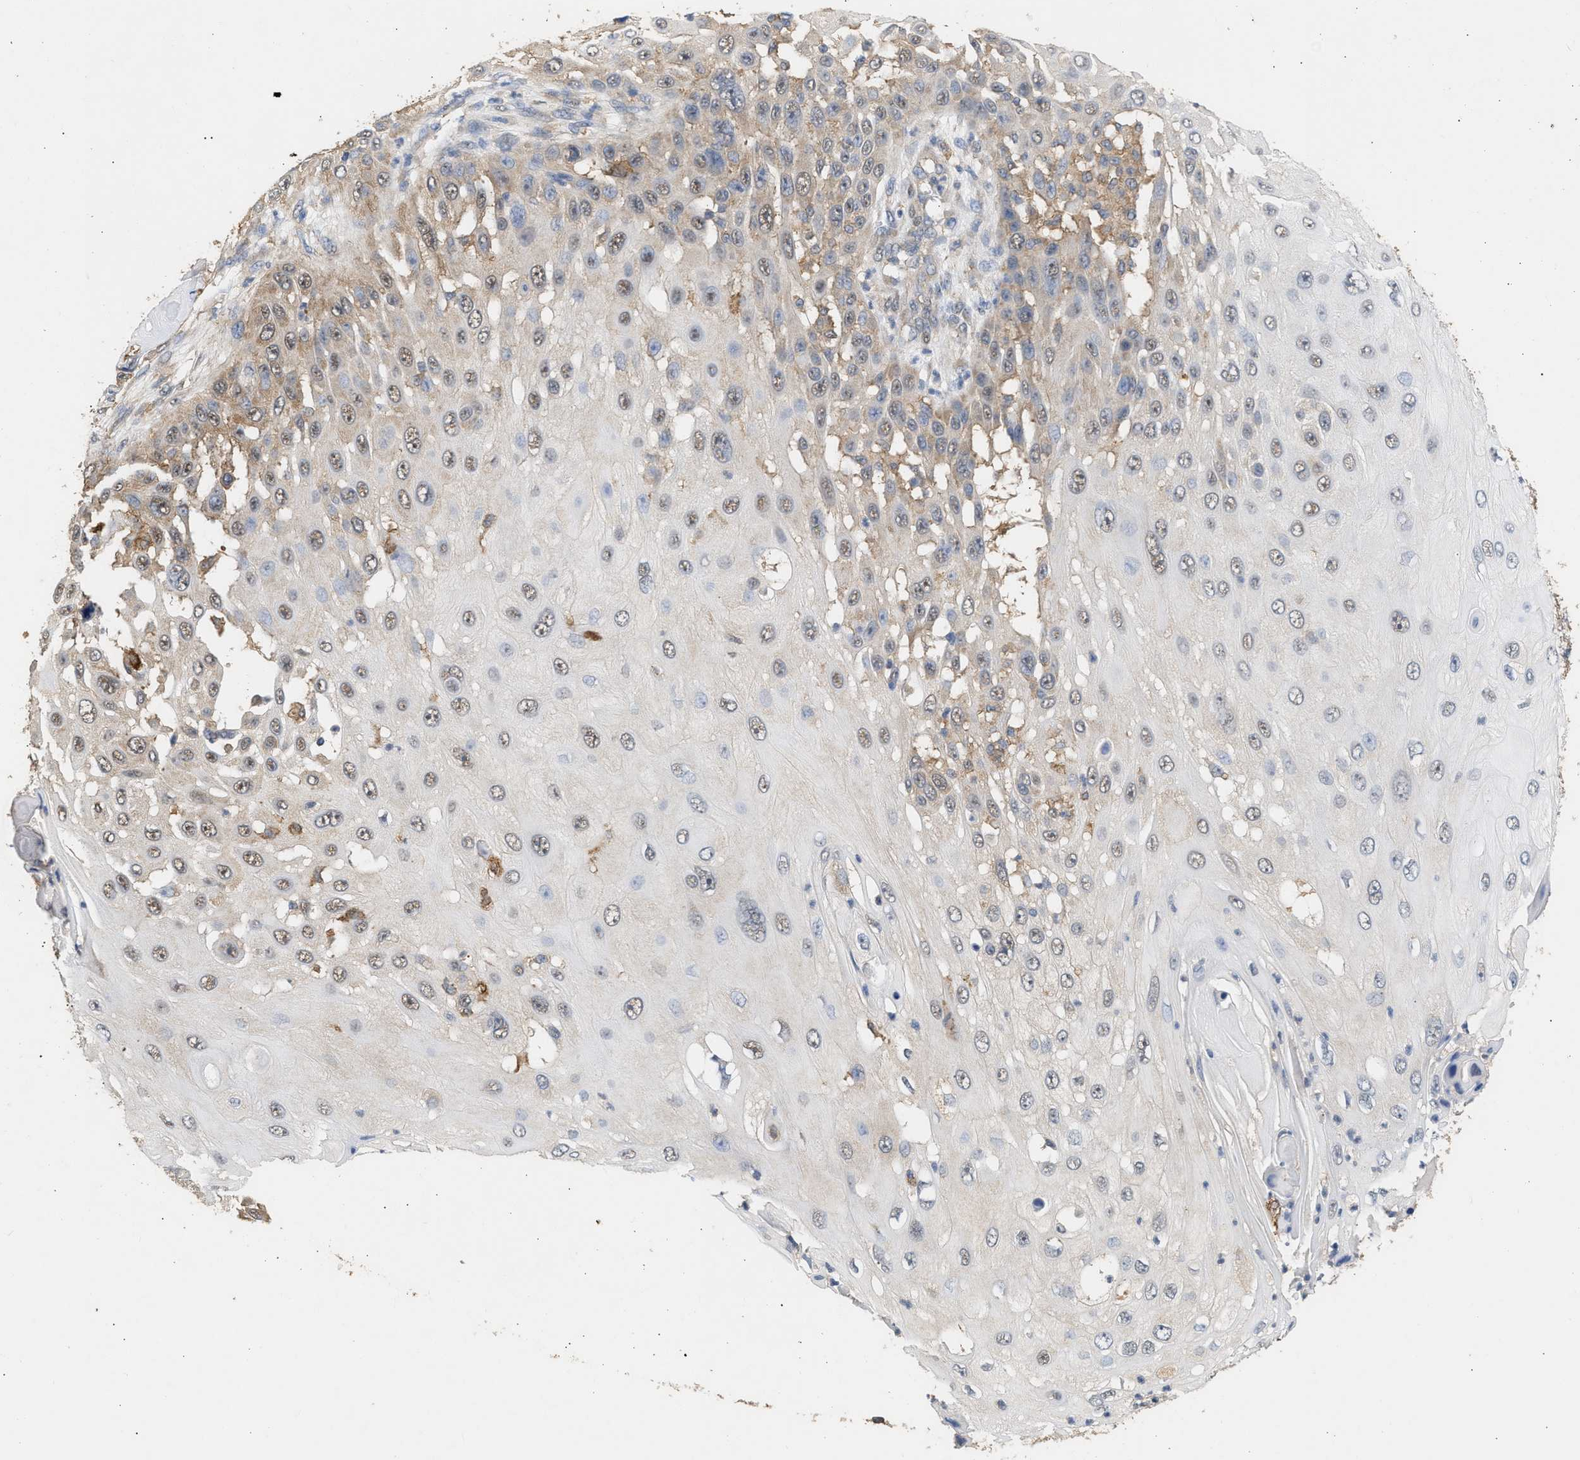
{"staining": {"intensity": "weak", "quantity": "25%-75%", "location": "cytoplasmic/membranous,nuclear"}, "tissue": "skin cancer", "cell_type": "Tumor cells", "image_type": "cancer", "snomed": [{"axis": "morphology", "description": "Squamous cell carcinoma, NOS"}, {"axis": "topography", "description": "Skin"}], "caption": "DAB (3,3'-diaminobenzidine) immunohistochemical staining of skin cancer reveals weak cytoplasmic/membranous and nuclear protein expression in about 25%-75% of tumor cells. Ihc stains the protein of interest in brown and the nuclei are stained blue.", "gene": "GCN1", "patient": {"sex": "female", "age": 44}}